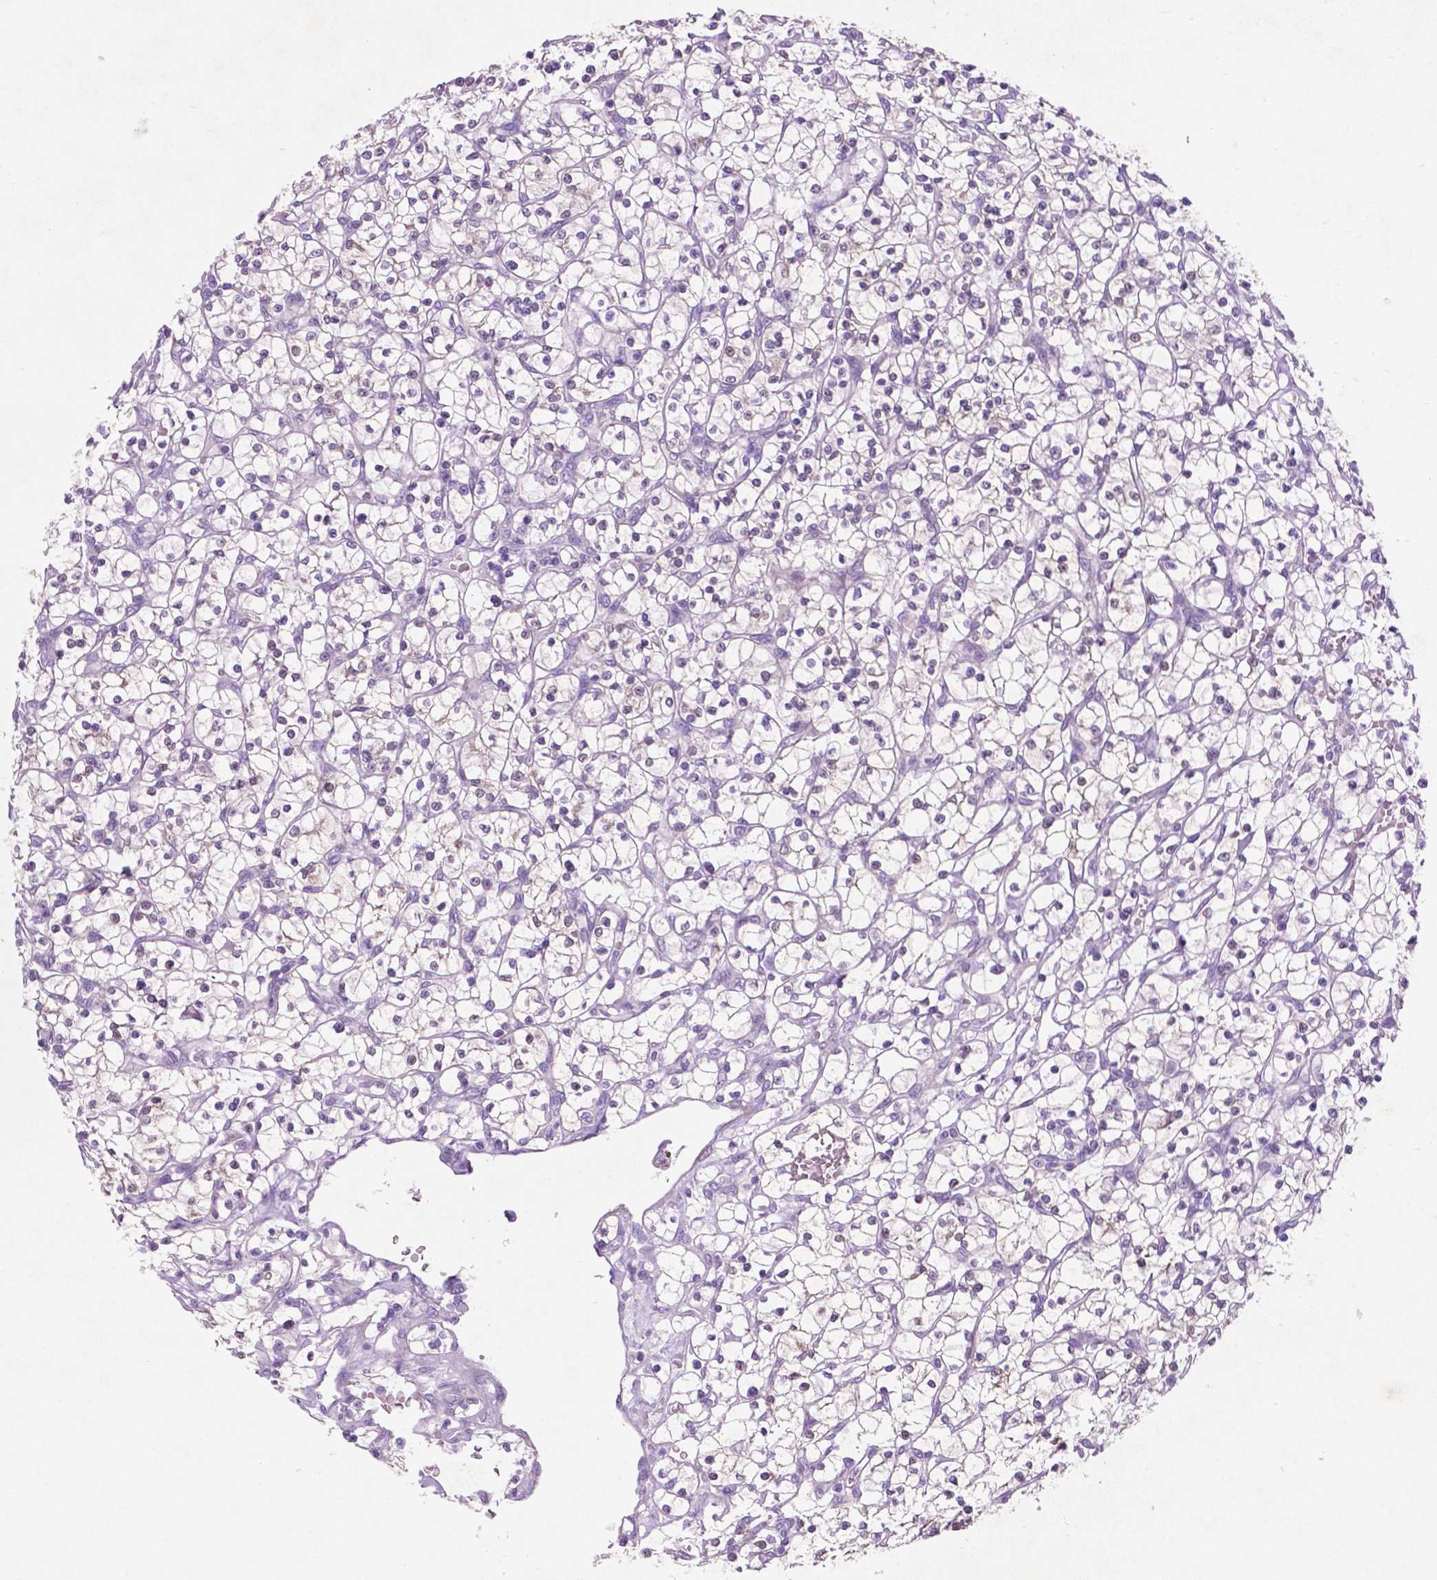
{"staining": {"intensity": "negative", "quantity": "none", "location": "none"}, "tissue": "renal cancer", "cell_type": "Tumor cells", "image_type": "cancer", "snomed": [{"axis": "morphology", "description": "Adenocarcinoma, NOS"}, {"axis": "topography", "description": "Kidney"}], "caption": "Tumor cells are negative for brown protein staining in renal cancer (adenocarcinoma).", "gene": "ASPG", "patient": {"sex": "female", "age": 64}}